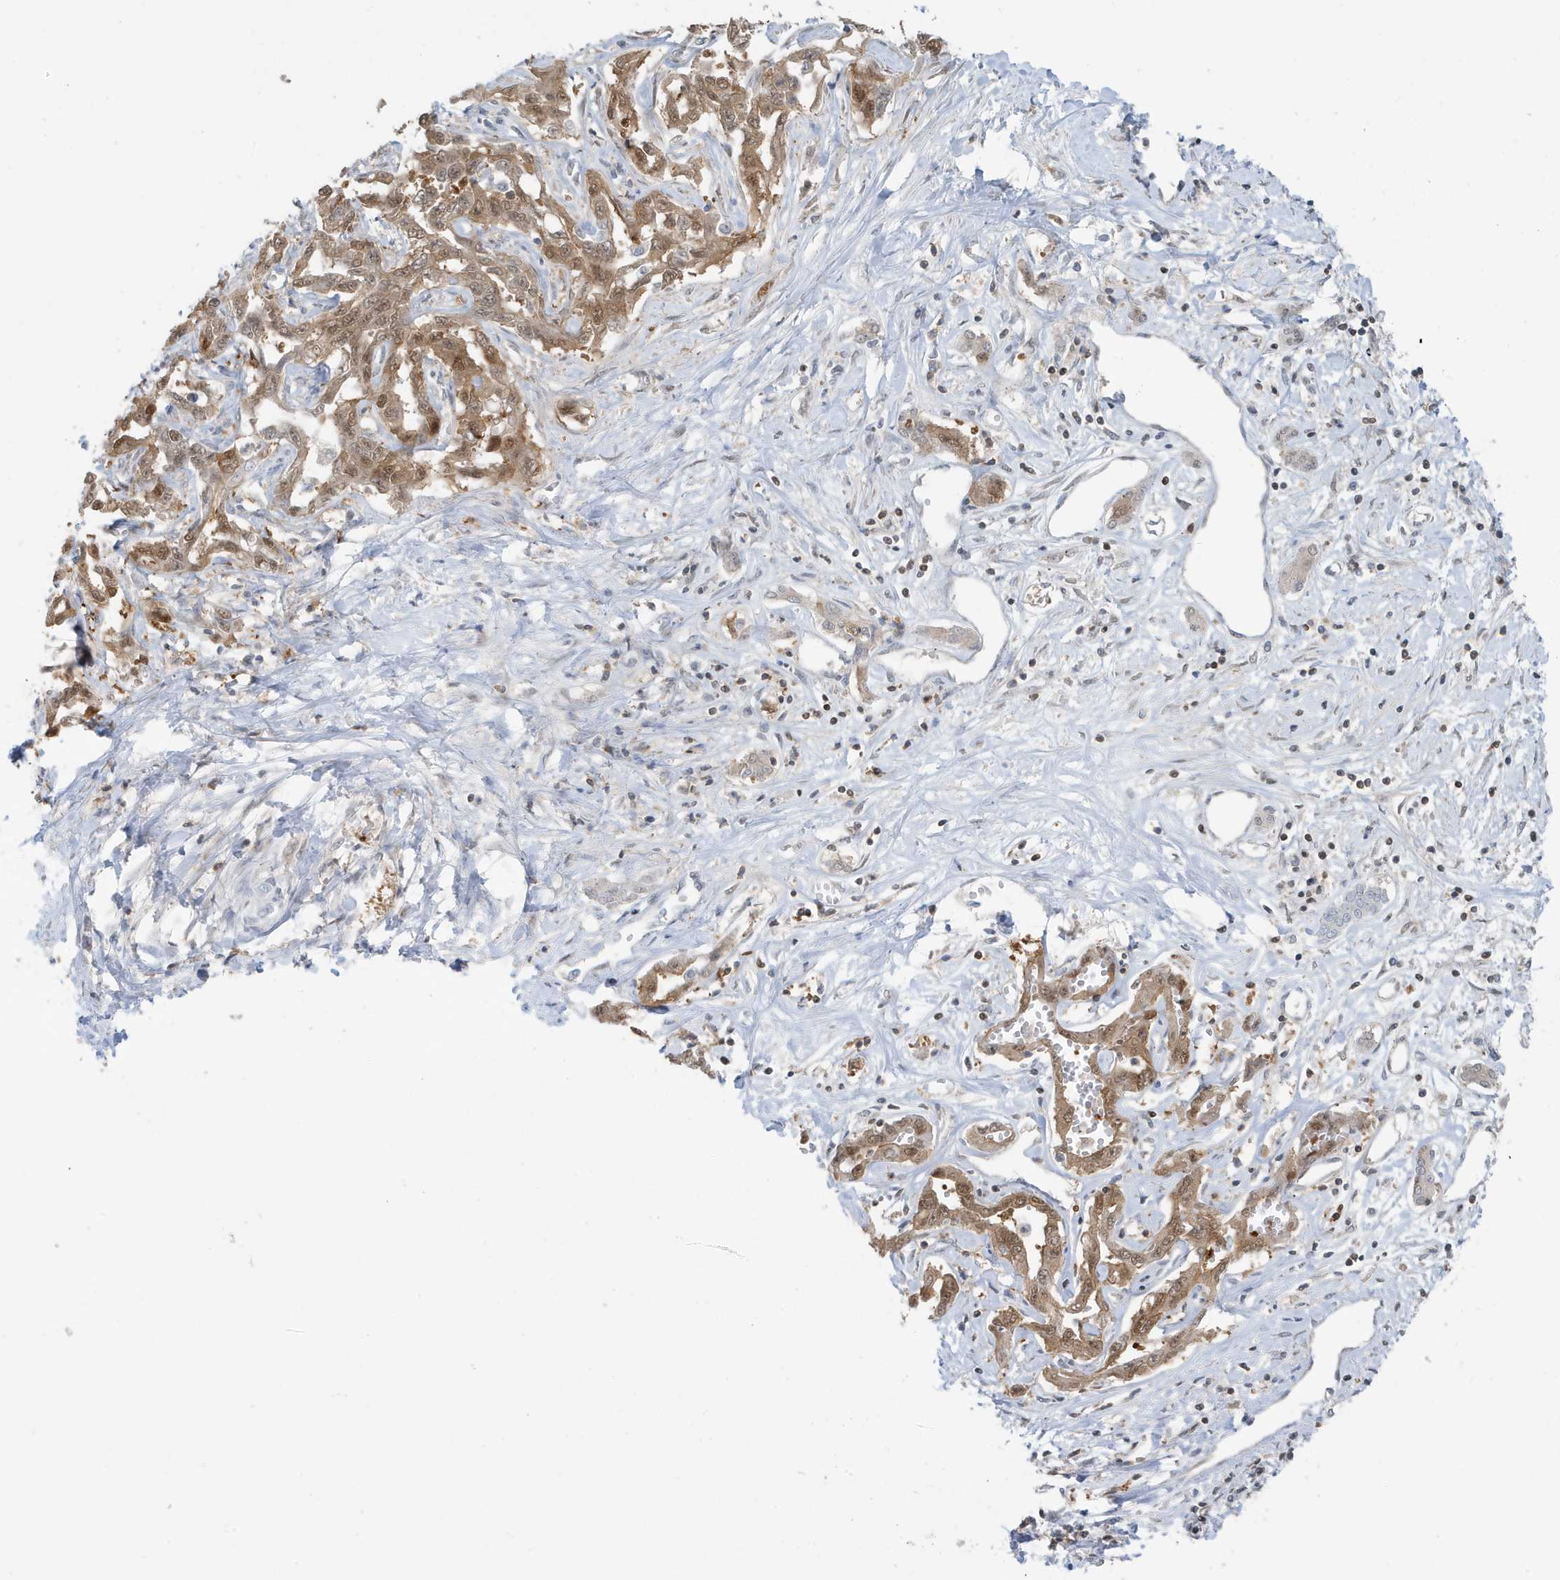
{"staining": {"intensity": "moderate", "quantity": ">75%", "location": "cytoplasmic/membranous,nuclear"}, "tissue": "liver cancer", "cell_type": "Tumor cells", "image_type": "cancer", "snomed": [{"axis": "morphology", "description": "Cholangiocarcinoma"}, {"axis": "topography", "description": "Liver"}], "caption": "Liver cholangiocarcinoma stained with immunohistochemistry (IHC) demonstrates moderate cytoplasmic/membranous and nuclear staining in about >75% of tumor cells. (brown staining indicates protein expression, while blue staining denotes nuclei).", "gene": "OGA", "patient": {"sex": "male", "age": 59}}